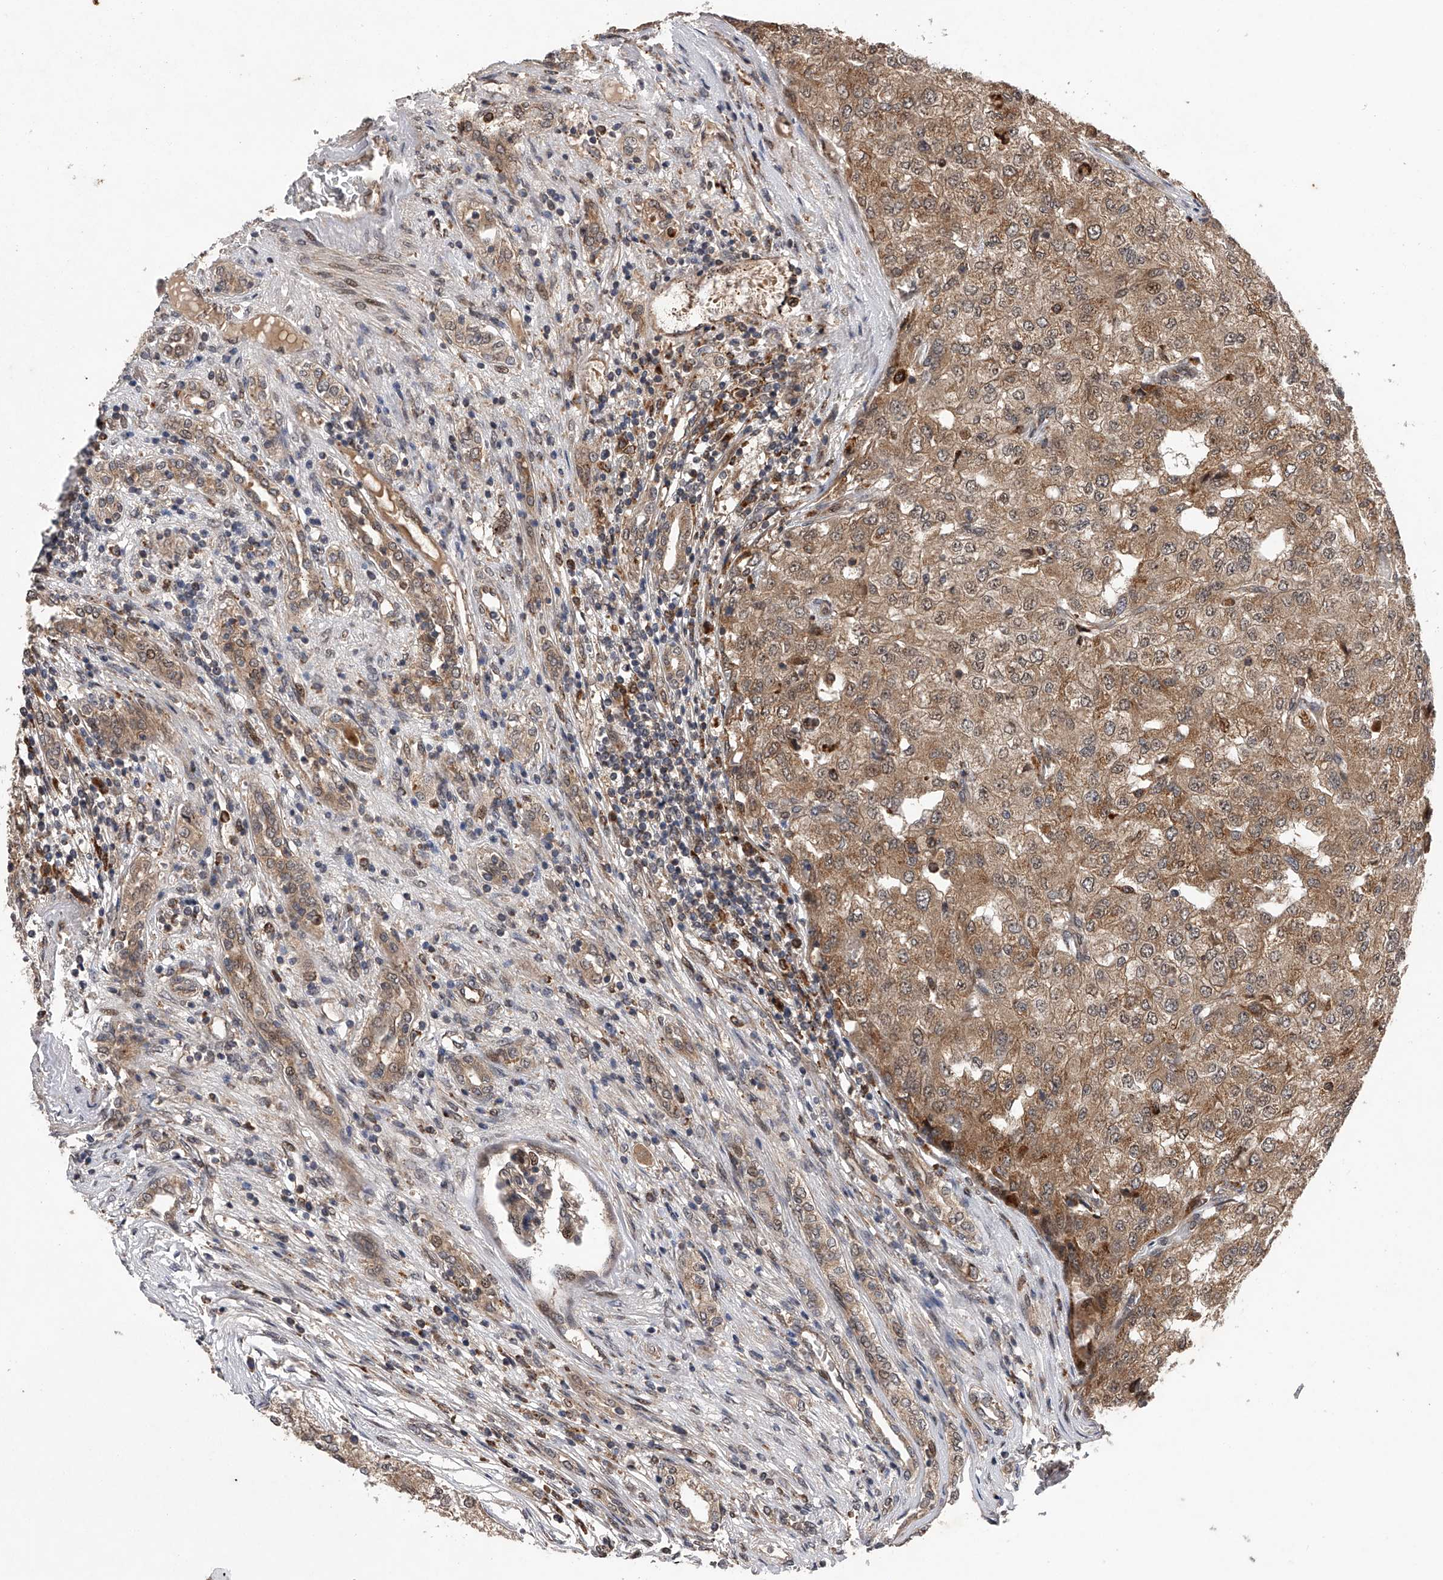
{"staining": {"intensity": "moderate", "quantity": ">75%", "location": "cytoplasmic/membranous"}, "tissue": "renal cancer", "cell_type": "Tumor cells", "image_type": "cancer", "snomed": [{"axis": "morphology", "description": "Adenocarcinoma, NOS"}, {"axis": "topography", "description": "Kidney"}], "caption": "Immunohistochemical staining of human renal adenocarcinoma displays medium levels of moderate cytoplasmic/membranous protein expression in about >75% of tumor cells.", "gene": "MAP3K11", "patient": {"sex": "female", "age": 54}}